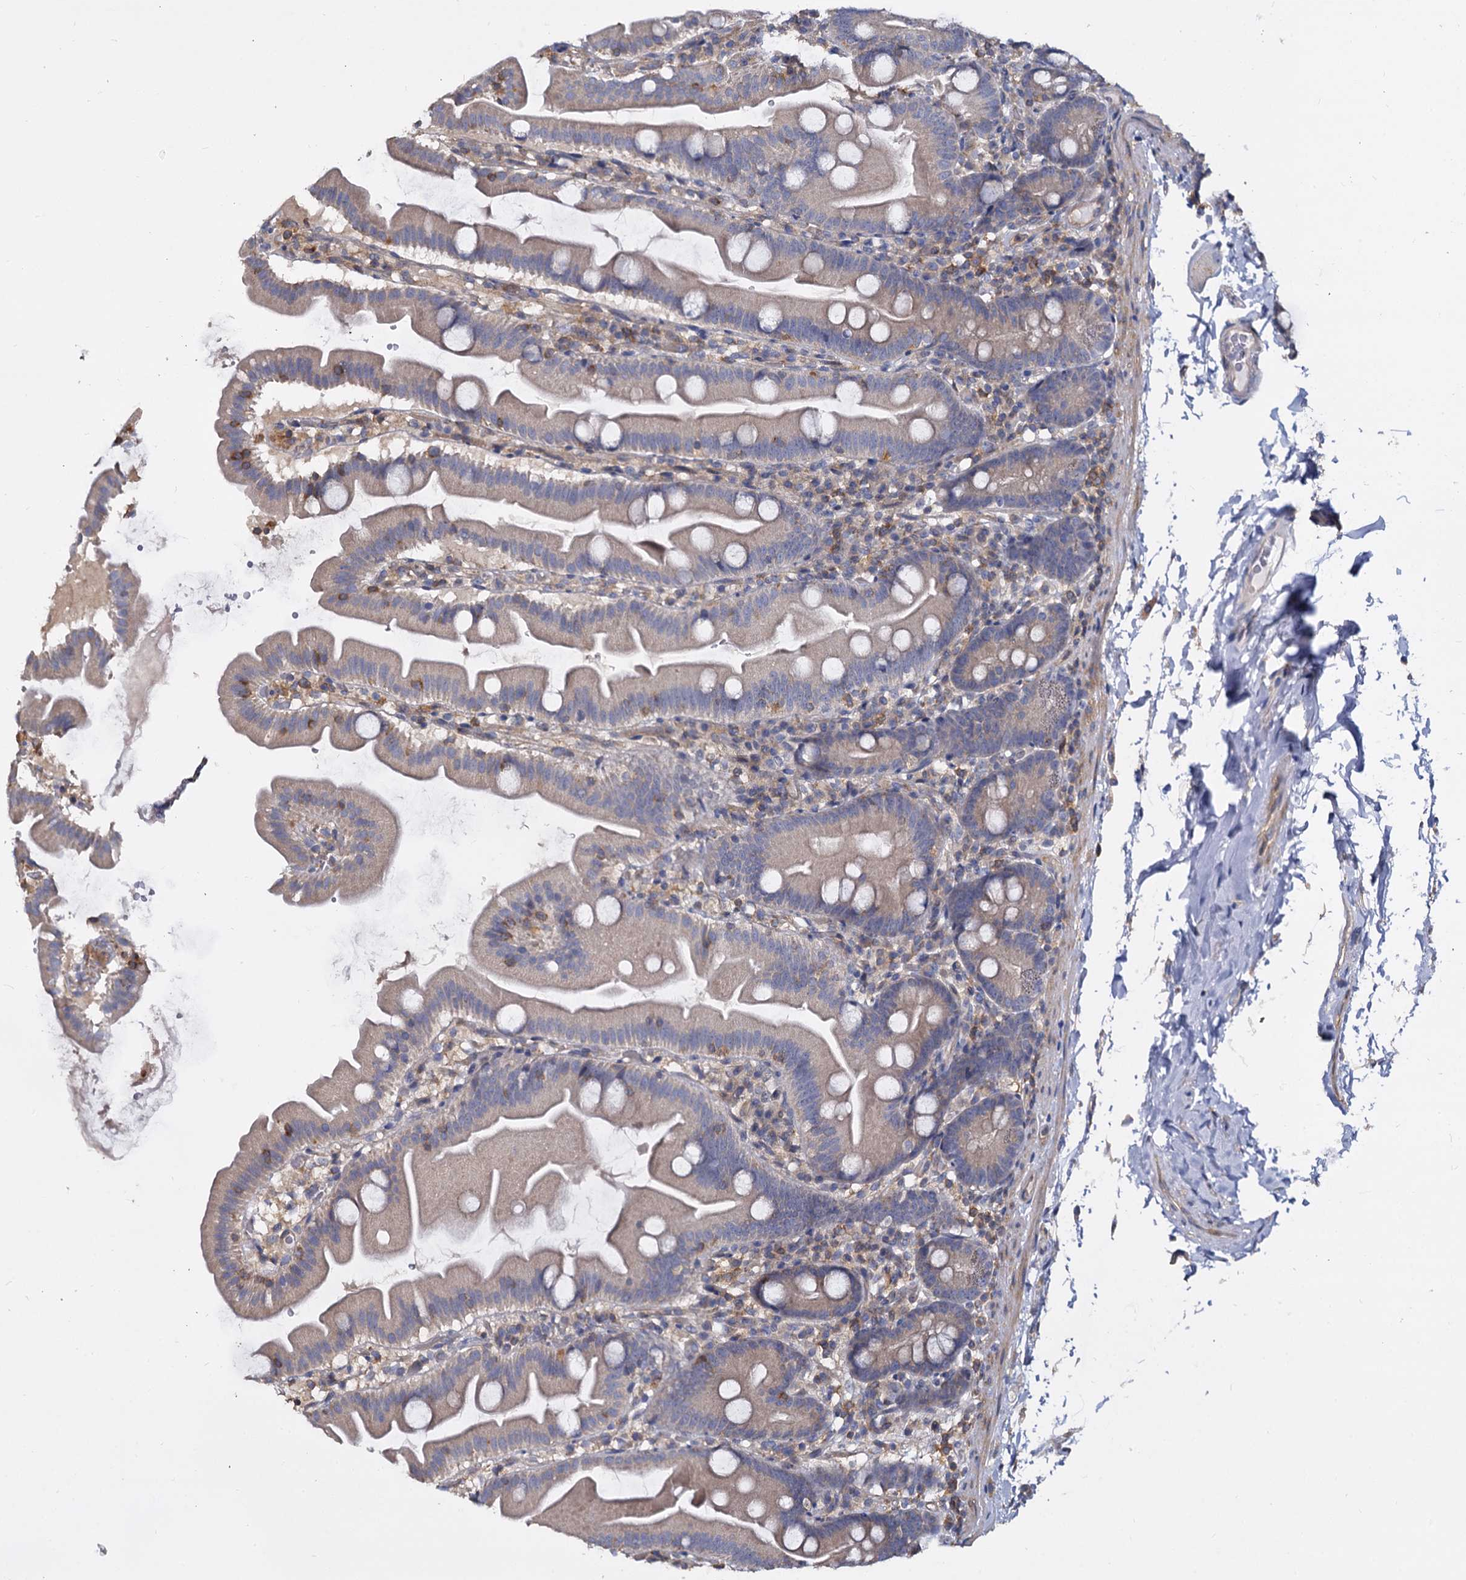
{"staining": {"intensity": "weak", "quantity": "<25%", "location": "cytoplasmic/membranous"}, "tissue": "small intestine", "cell_type": "Glandular cells", "image_type": "normal", "snomed": [{"axis": "morphology", "description": "Normal tissue, NOS"}, {"axis": "topography", "description": "Small intestine"}], "caption": "High power microscopy micrograph of an IHC photomicrograph of benign small intestine, revealing no significant staining in glandular cells.", "gene": "ANKRD13A", "patient": {"sex": "female", "age": 68}}